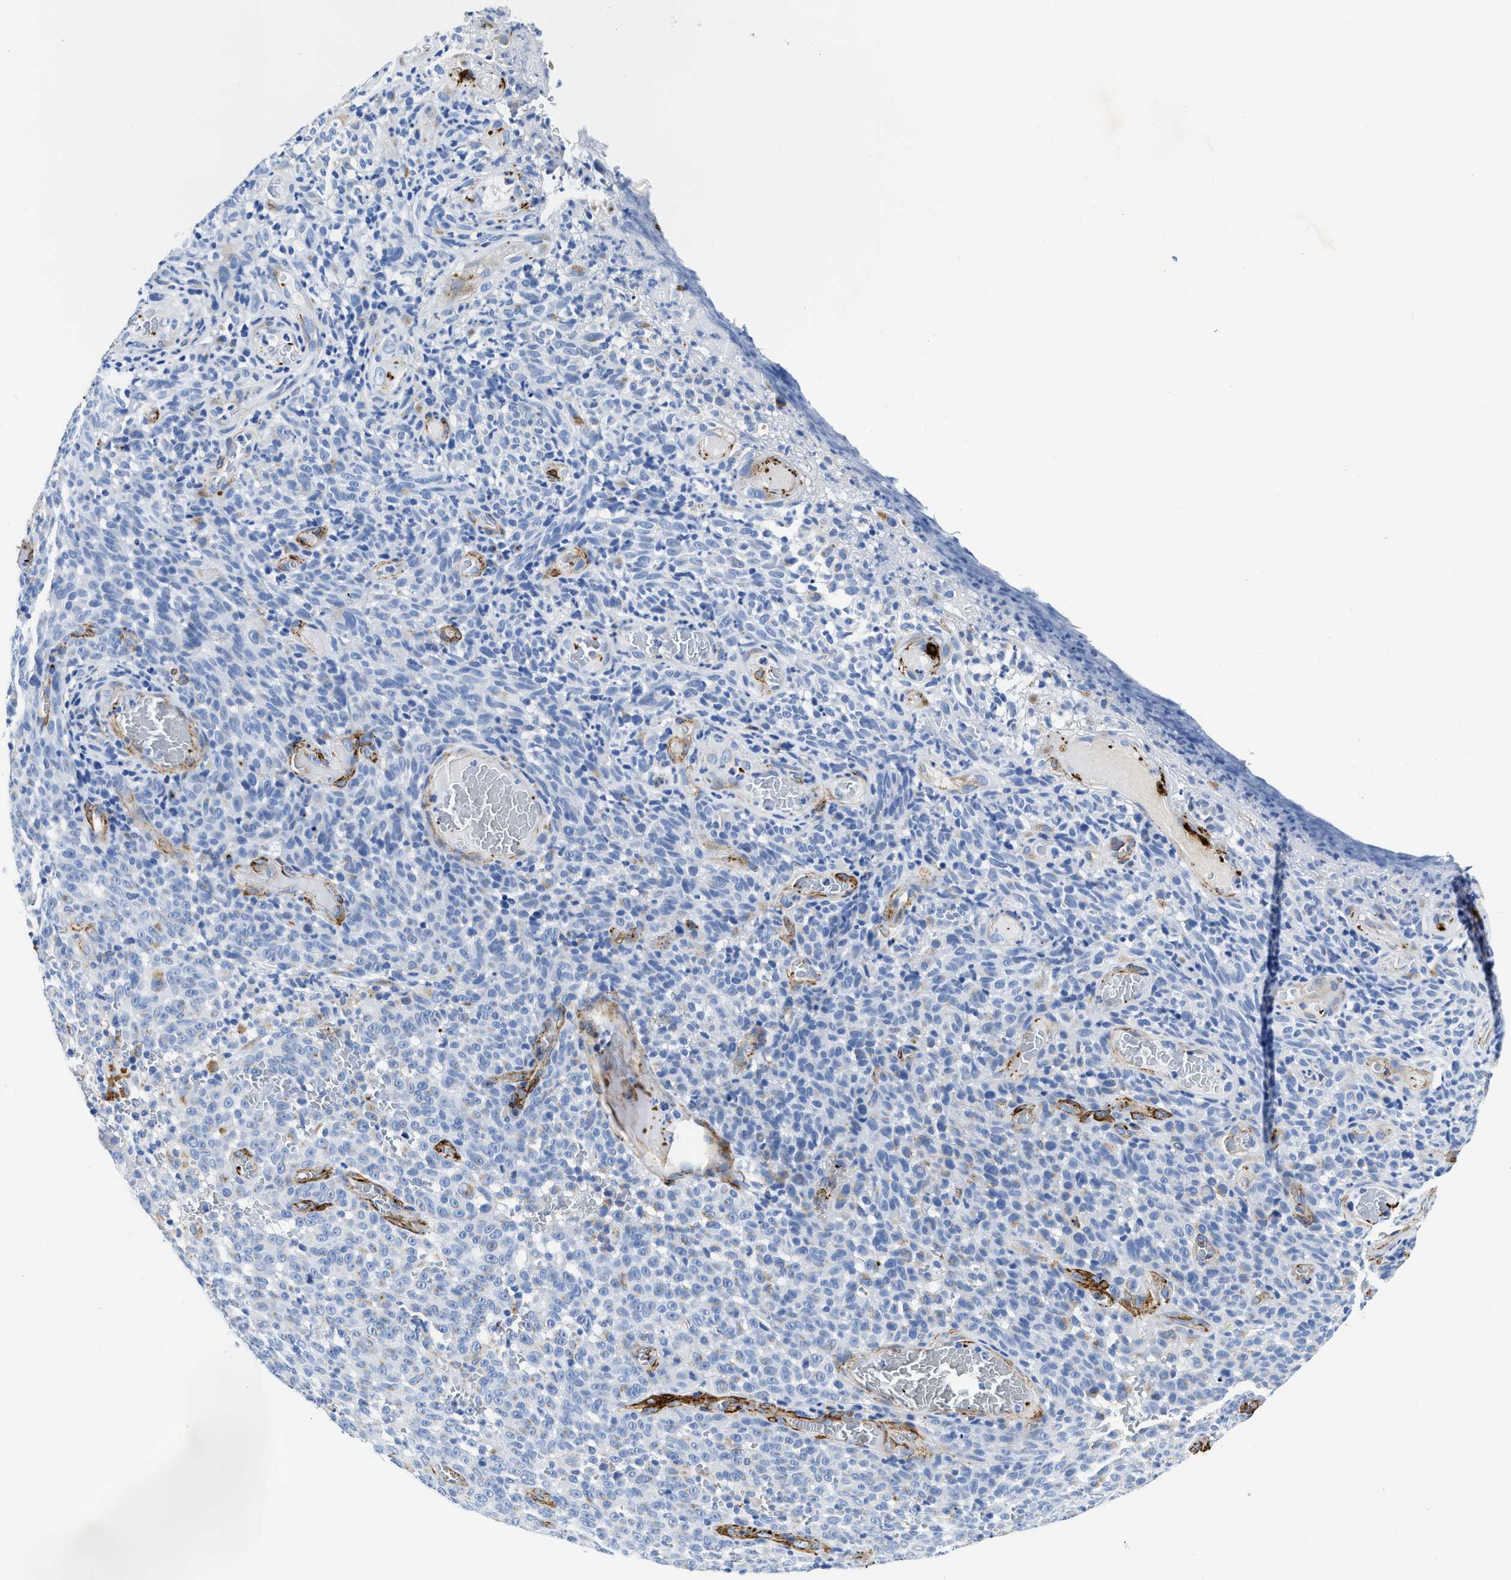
{"staining": {"intensity": "weak", "quantity": "25%-75%", "location": "cytoplasmic/membranous"}, "tissue": "melanoma", "cell_type": "Tumor cells", "image_type": "cancer", "snomed": [{"axis": "morphology", "description": "Malignant melanoma, NOS"}, {"axis": "topography", "description": "Skin"}], "caption": "Protein staining reveals weak cytoplasmic/membranous positivity in about 25%-75% of tumor cells in malignant melanoma. The staining is performed using DAB (3,3'-diaminobenzidine) brown chromogen to label protein expression. The nuclei are counter-stained blue using hematoxylin.", "gene": "TVP23B", "patient": {"sex": "female", "age": 82}}